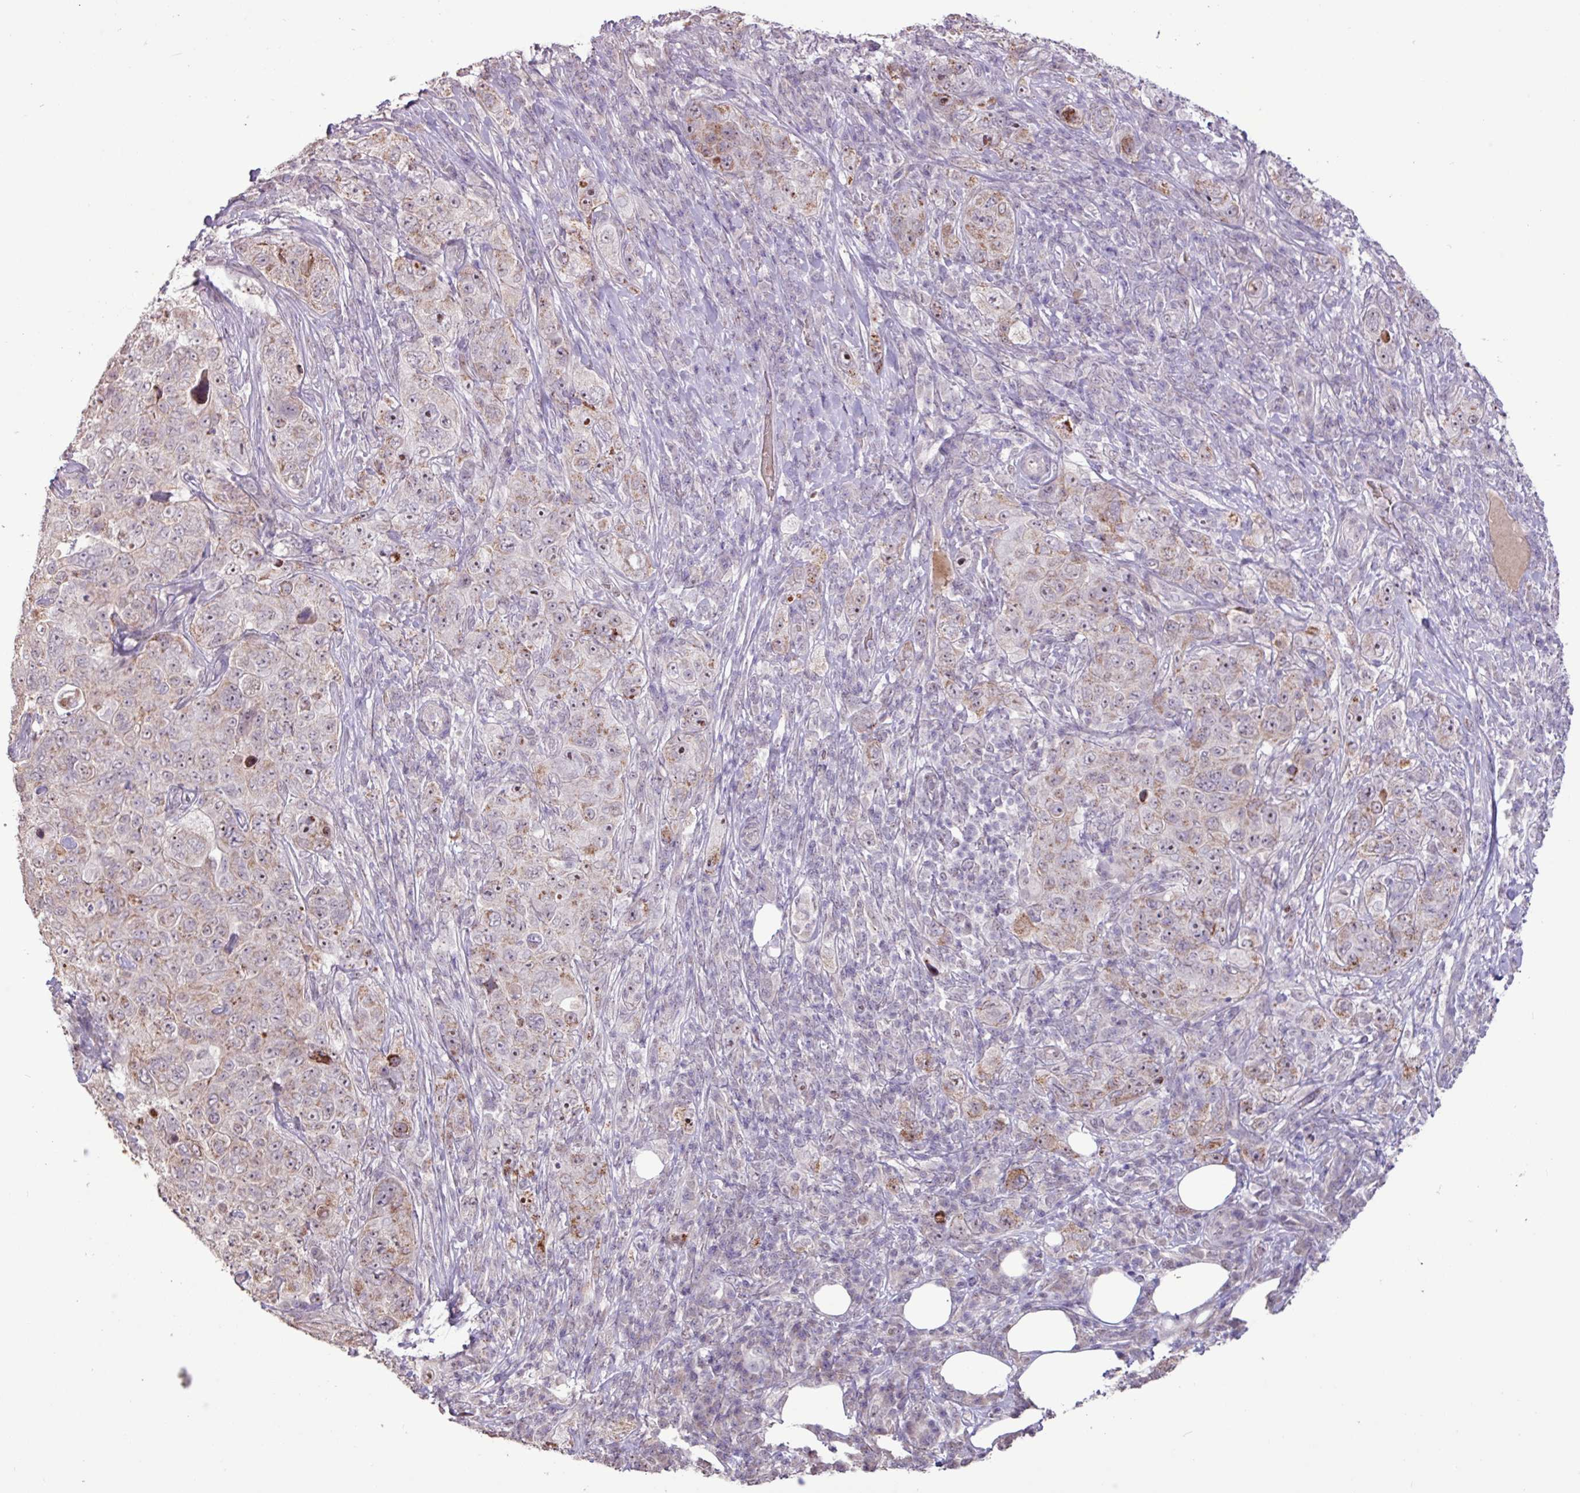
{"staining": {"intensity": "weak", "quantity": "25%-75%", "location": "cytoplasmic/membranous,nuclear"}, "tissue": "pancreatic cancer", "cell_type": "Tumor cells", "image_type": "cancer", "snomed": [{"axis": "morphology", "description": "Adenocarcinoma, NOS"}, {"axis": "topography", "description": "Pancreas"}], "caption": "Immunohistochemistry (IHC) (DAB) staining of human pancreatic adenocarcinoma demonstrates weak cytoplasmic/membranous and nuclear protein staining in about 25%-75% of tumor cells.", "gene": "L3MBTL3", "patient": {"sex": "male", "age": 68}}